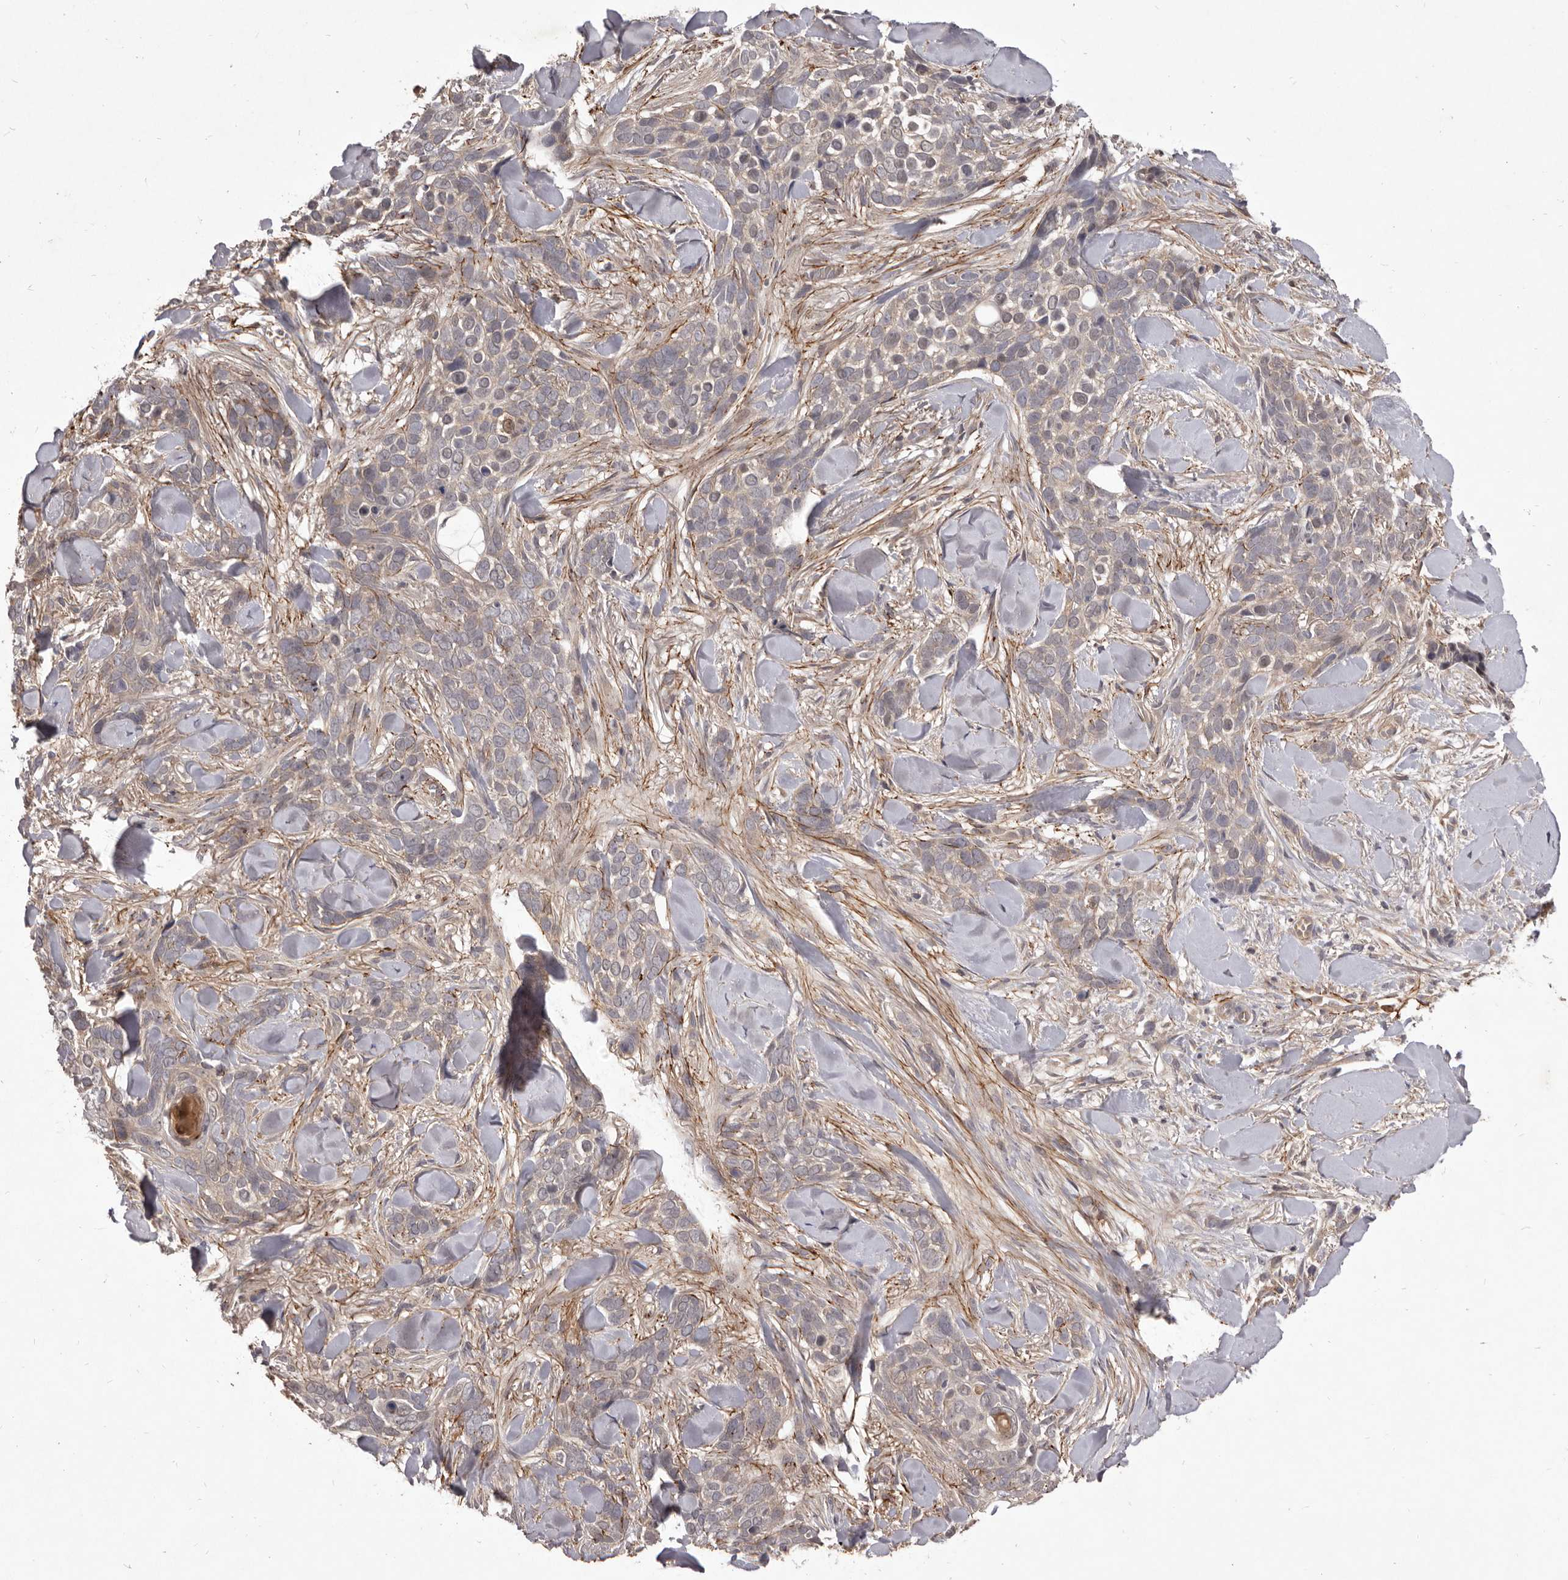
{"staining": {"intensity": "weak", "quantity": ">75%", "location": "cytoplasmic/membranous"}, "tissue": "skin cancer", "cell_type": "Tumor cells", "image_type": "cancer", "snomed": [{"axis": "morphology", "description": "Basal cell carcinoma"}, {"axis": "topography", "description": "Skin"}], "caption": "Immunohistochemistry photomicrograph of neoplastic tissue: basal cell carcinoma (skin) stained using IHC reveals low levels of weak protein expression localized specifically in the cytoplasmic/membranous of tumor cells, appearing as a cytoplasmic/membranous brown color.", "gene": "HBS1L", "patient": {"sex": "female", "age": 82}}